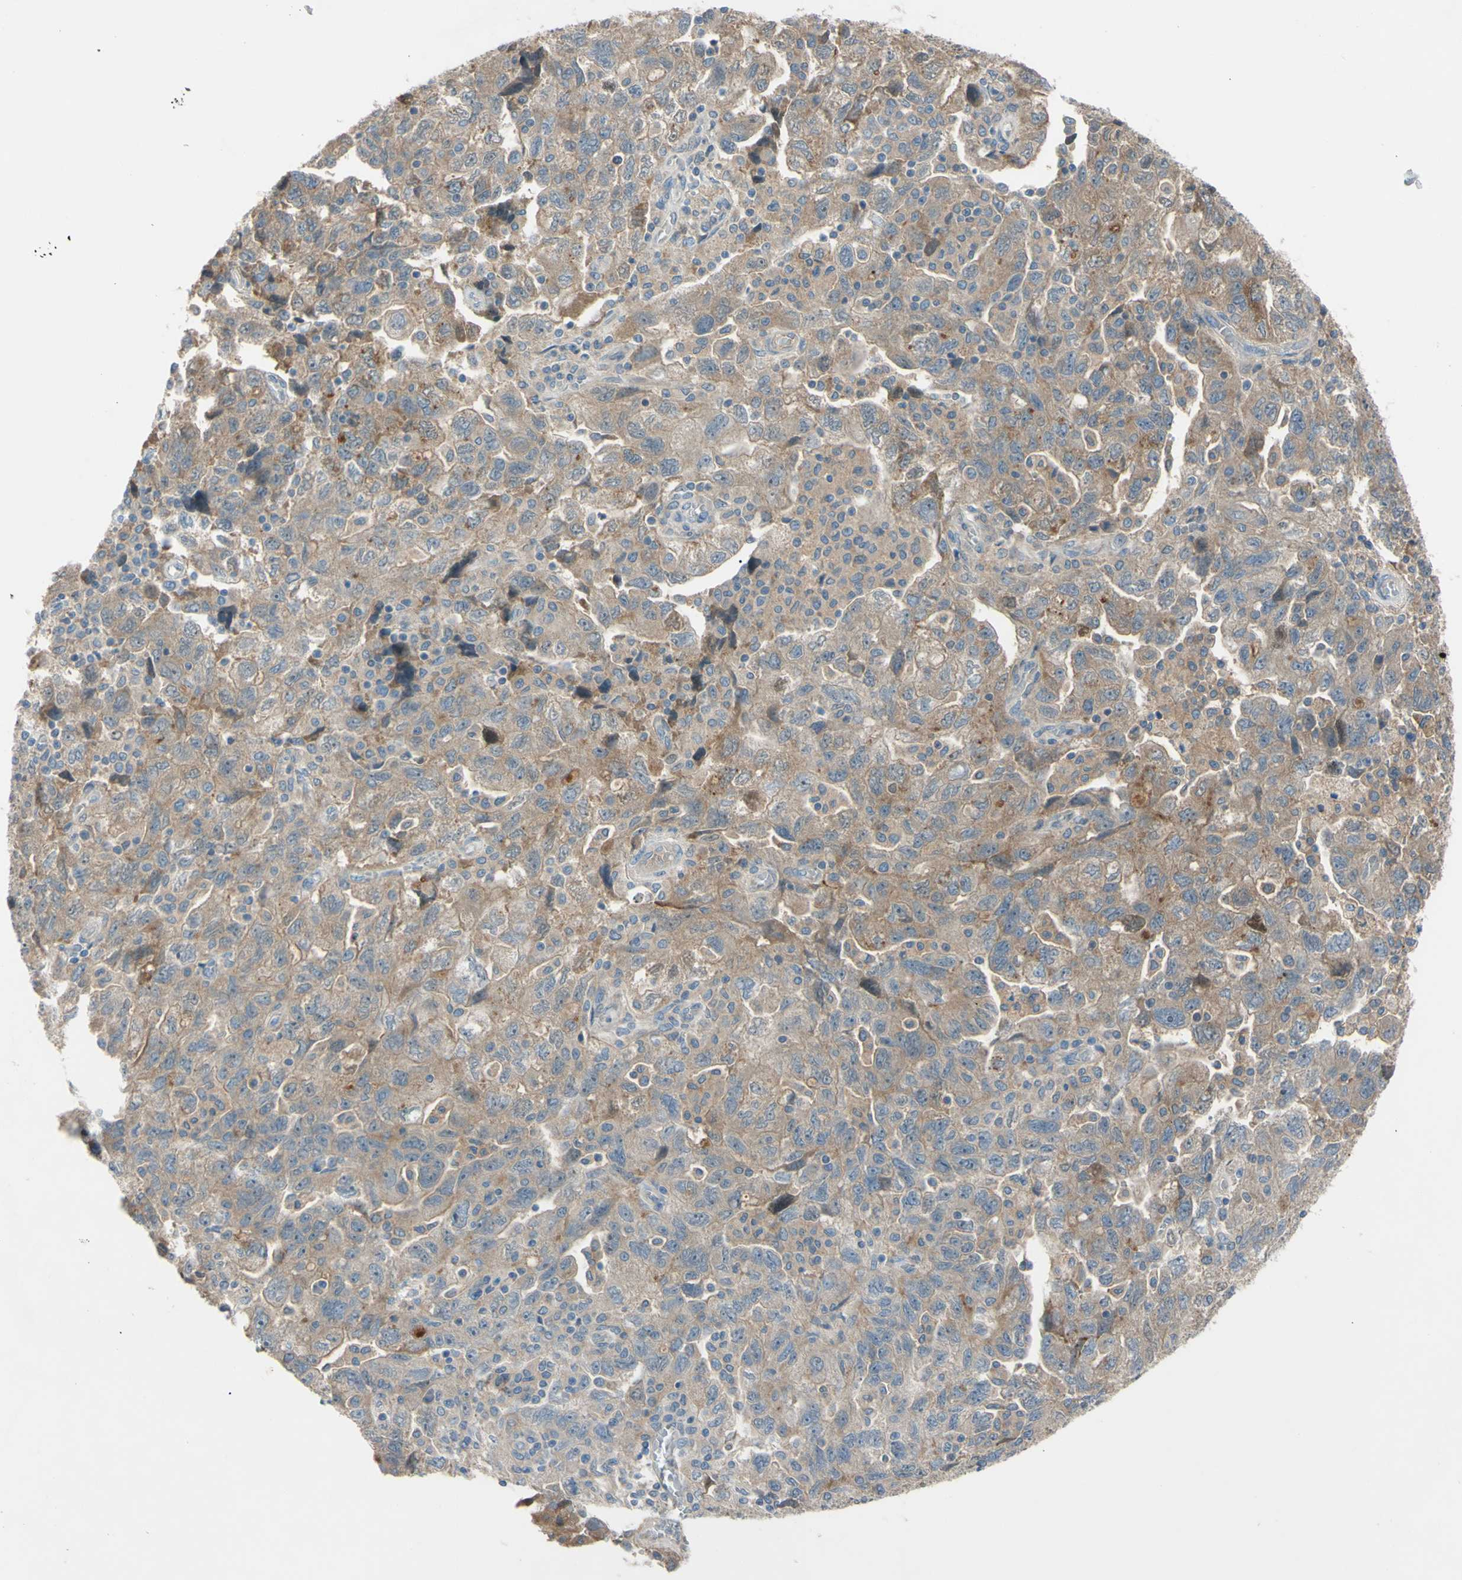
{"staining": {"intensity": "weak", "quantity": ">75%", "location": "cytoplasmic/membranous"}, "tissue": "ovarian cancer", "cell_type": "Tumor cells", "image_type": "cancer", "snomed": [{"axis": "morphology", "description": "Carcinoma, NOS"}, {"axis": "morphology", "description": "Cystadenocarcinoma, serous, NOS"}, {"axis": "topography", "description": "Ovary"}], "caption": "Ovarian cancer (serous cystadenocarcinoma) tissue demonstrates weak cytoplasmic/membranous staining in approximately >75% of tumor cells, visualized by immunohistochemistry.", "gene": "ATRN", "patient": {"sex": "female", "age": 69}}